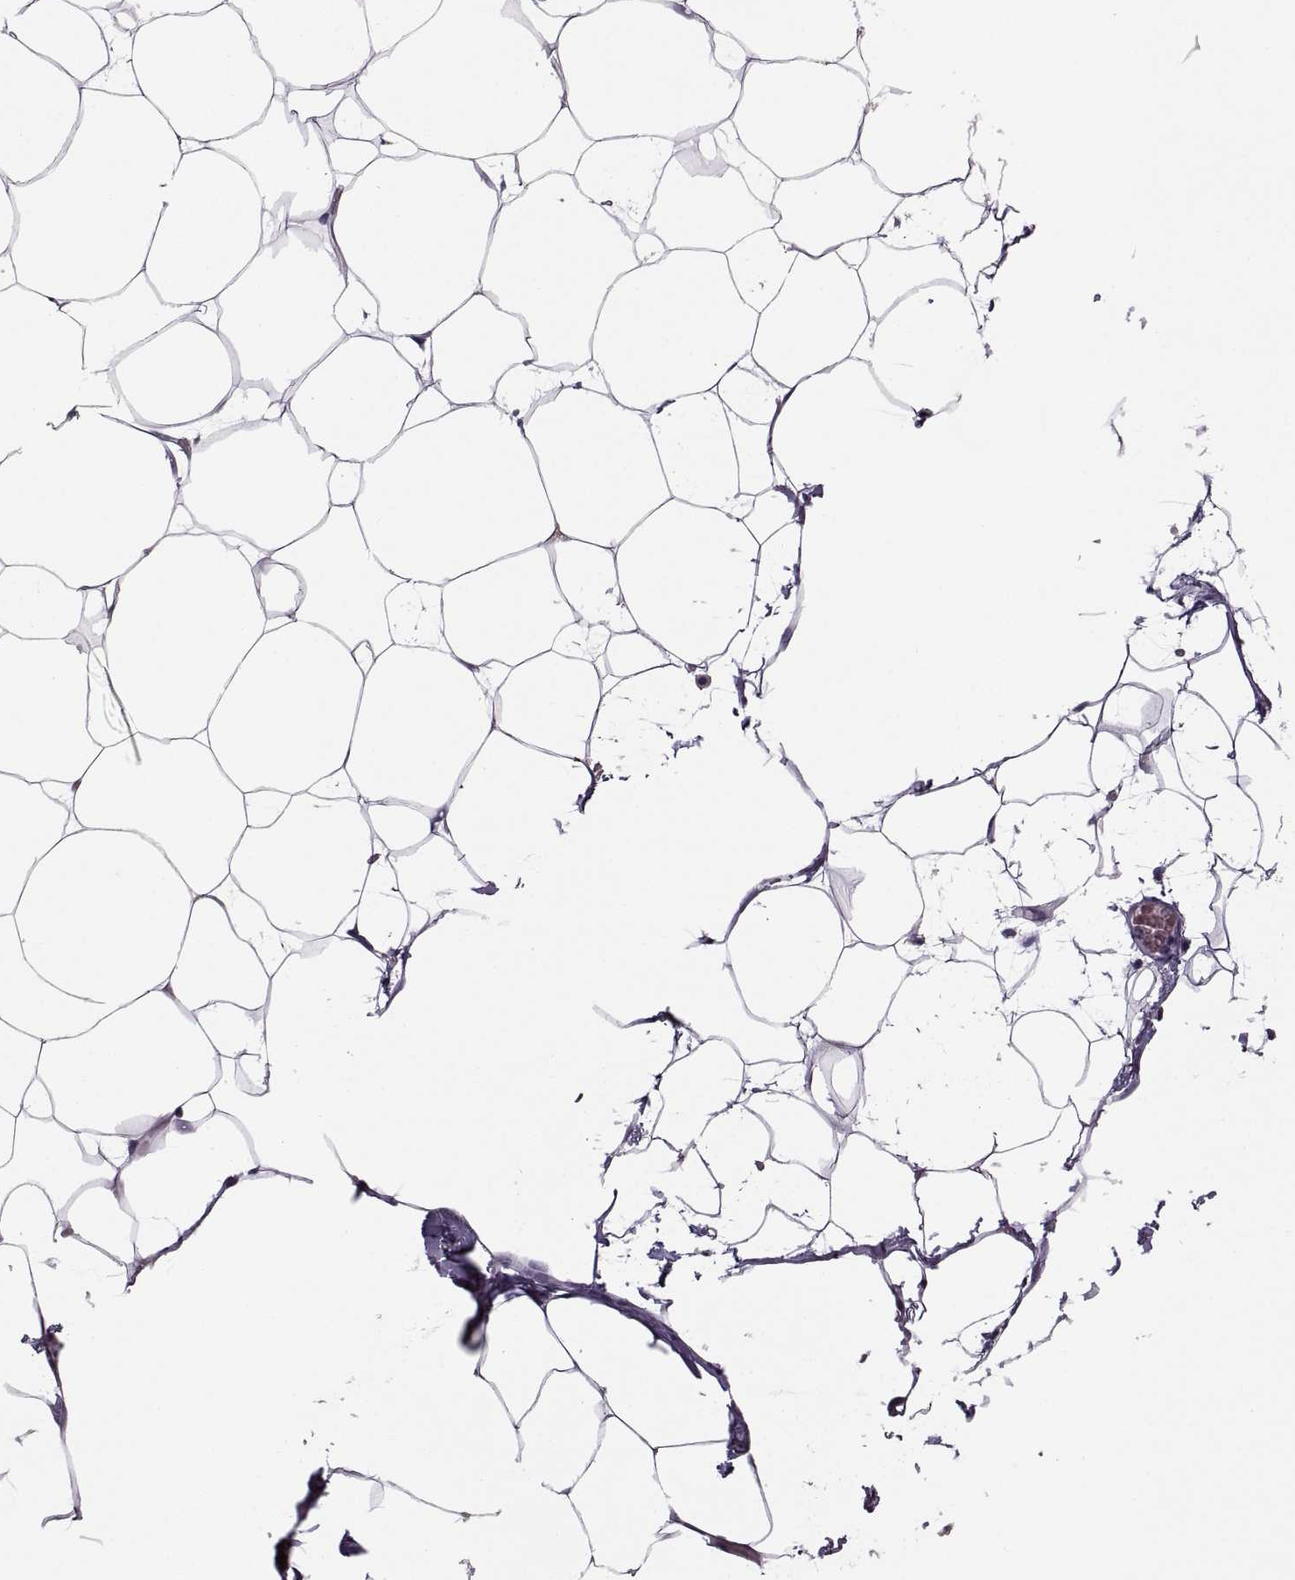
{"staining": {"intensity": "negative", "quantity": "none", "location": "none"}, "tissue": "adipose tissue", "cell_type": "Adipocytes", "image_type": "normal", "snomed": [{"axis": "morphology", "description": "Normal tissue, NOS"}, {"axis": "topography", "description": "Adipose tissue"}], "caption": "Human adipose tissue stained for a protein using IHC demonstrates no staining in adipocytes.", "gene": "CACNA1F", "patient": {"sex": "male", "age": 57}}